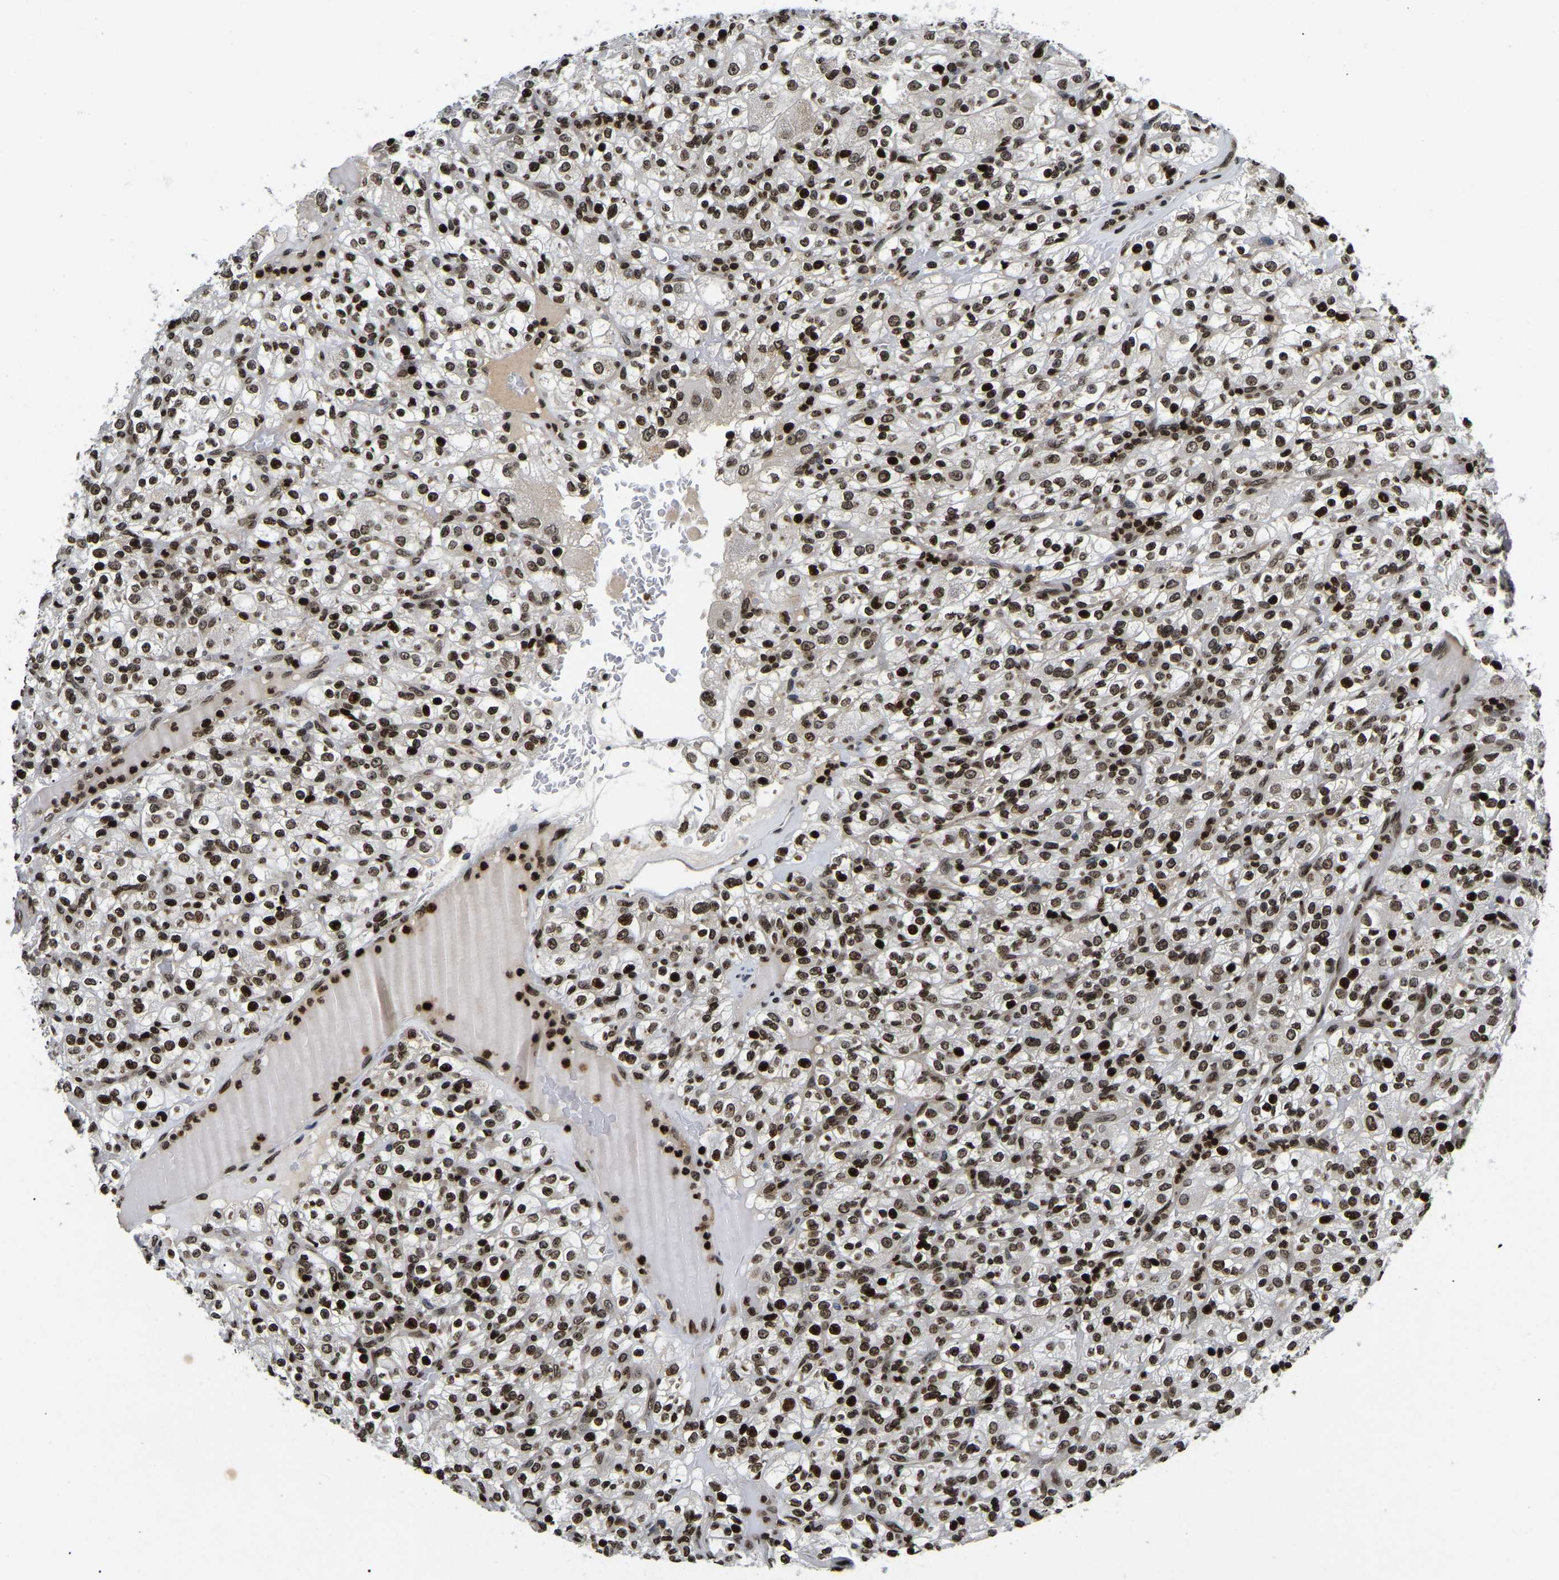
{"staining": {"intensity": "moderate", "quantity": ">75%", "location": "nuclear"}, "tissue": "renal cancer", "cell_type": "Tumor cells", "image_type": "cancer", "snomed": [{"axis": "morphology", "description": "Normal tissue, NOS"}, {"axis": "morphology", "description": "Adenocarcinoma, NOS"}, {"axis": "topography", "description": "Kidney"}], "caption": "High-magnification brightfield microscopy of renal adenocarcinoma stained with DAB (3,3'-diaminobenzidine) (brown) and counterstained with hematoxylin (blue). tumor cells exhibit moderate nuclear staining is present in about>75% of cells. The protein is stained brown, and the nuclei are stained in blue (DAB IHC with brightfield microscopy, high magnification).", "gene": "LRRC61", "patient": {"sex": "female", "age": 72}}